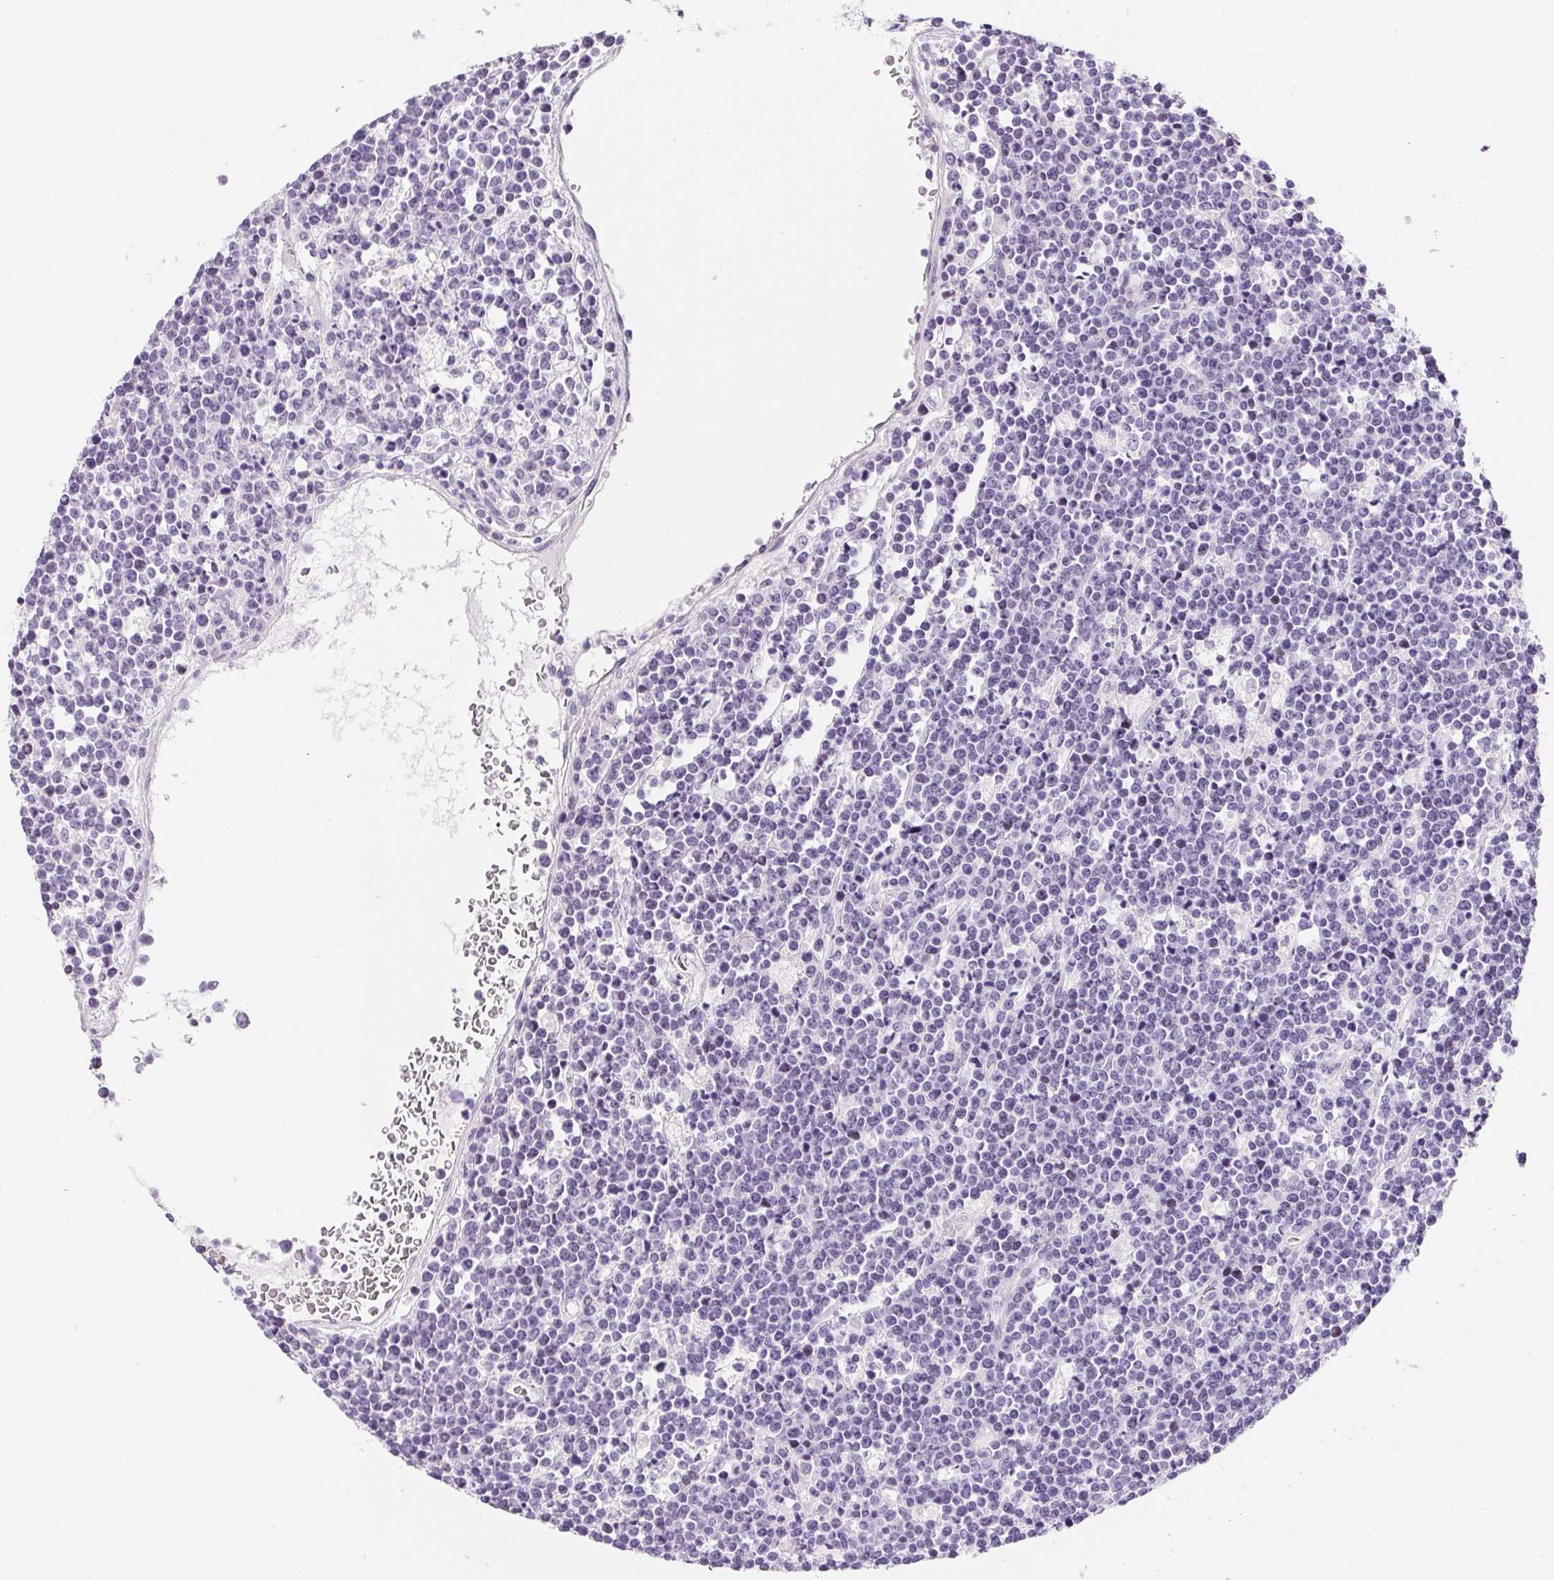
{"staining": {"intensity": "negative", "quantity": "none", "location": "none"}, "tissue": "lymphoma", "cell_type": "Tumor cells", "image_type": "cancer", "snomed": [{"axis": "morphology", "description": "Malignant lymphoma, non-Hodgkin's type, High grade"}, {"axis": "topography", "description": "Ovary"}], "caption": "Immunohistochemistry histopathology image of malignant lymphoma, non-Hodgkin's type (high-grade) stained for a protein (brown), which exhibits no positivity in tumor cells.", "gene": "AQP5", "patient": {"sex": "female", "age": 56}}